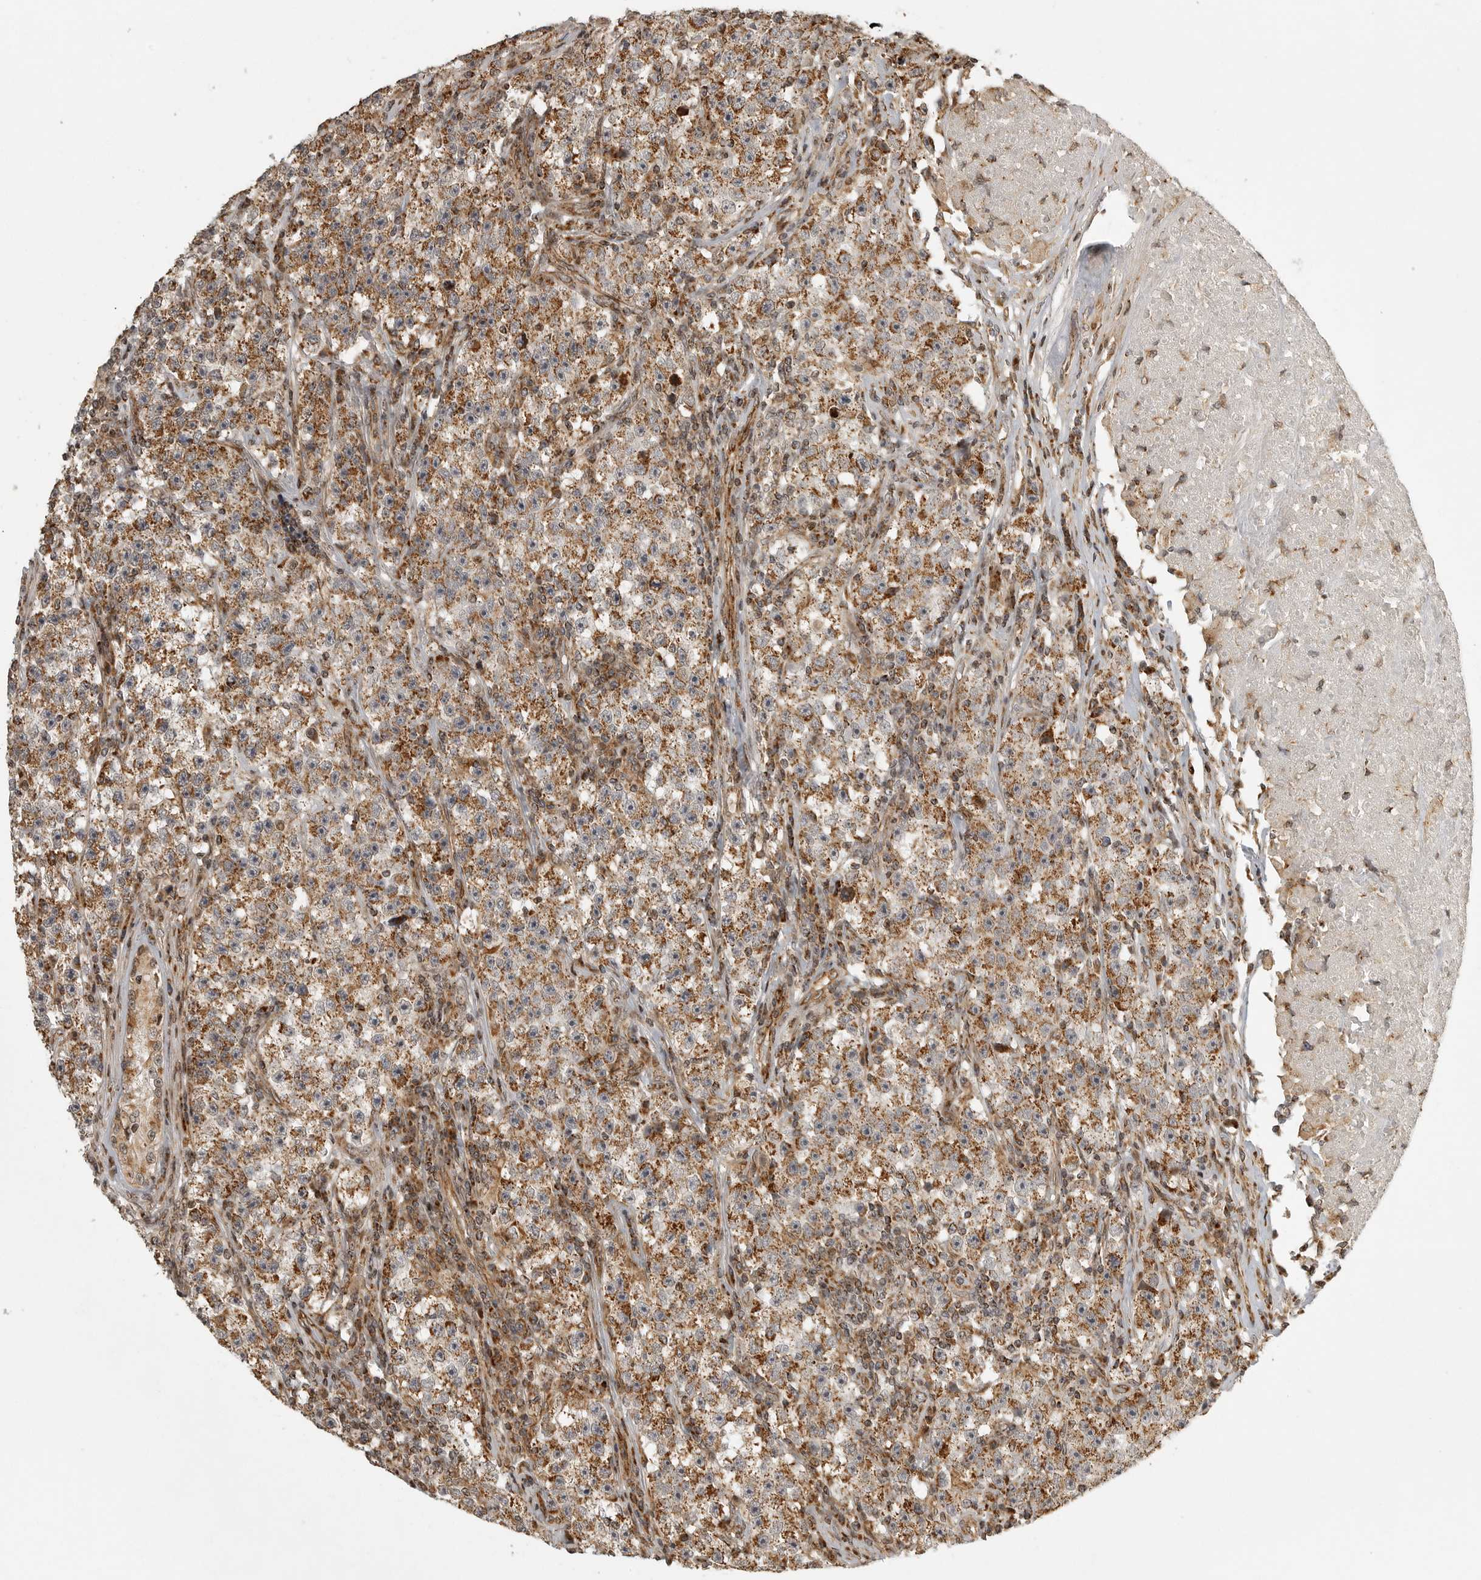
{"staining": {"intensity": "moderate", "quantity": ">75%", "location": "cytoplasmic/membranous"}, "tissue": "testis cancer", "cell_type": "Tumor cells", "image_type": "cancer", "snomed": [{"axis": "morphology", "description": "Seminoma, NOS"}, {"axis": "topography", "description": "Testis"}], "caption": "Approximately >75% of tumor cells in testis cancer exhibit moderate cytoplasmic/membranous protein staining as visualized by brown immunohistochemical staining.", "gene": "NARS2", "patient": {"sex": "male", "age": 22}}